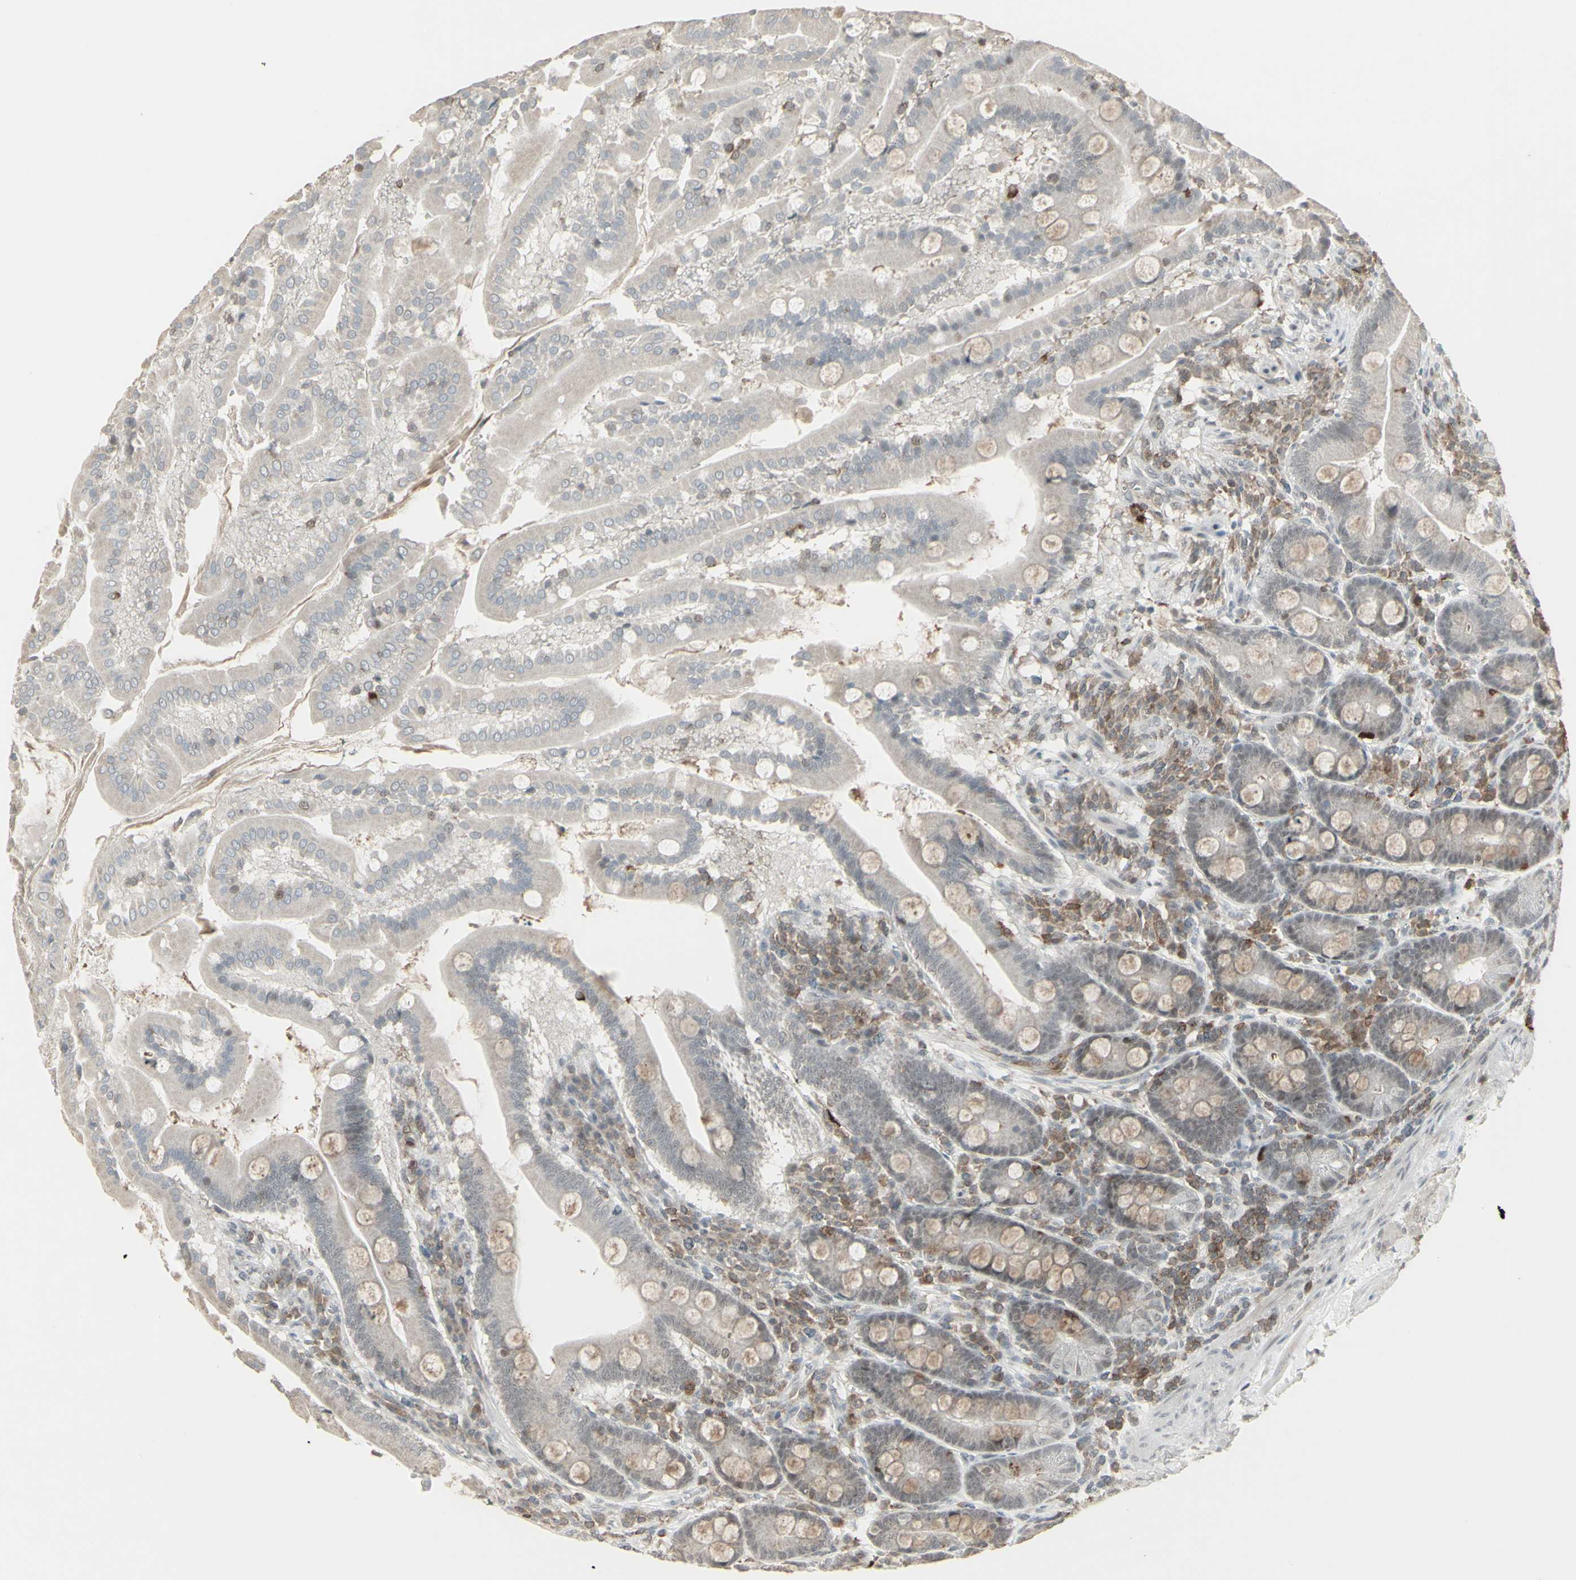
{"staining": {"intensity": "moderate", "quantity": "25%-75%", "location": "cytoplasmic/membranous"}, "tissue": "duodenum", "cell_type": "Glandular cells", "image_type": "normal", "snomed": [{"axis": "morphology", "description": "Normal tissue, NOS"}, {"axis": "topography", "description": "Duodenum"}], "caption": "The image demonstrates a brown stain indicating the presence of a protein in the cytoplasmic/membranous of glandular cells in duodenum. (Brightfield microscopy of DAB IHC at high magnification).", "gene": "SAMSN1", "patient": {"sex": "male", "age": 50}}